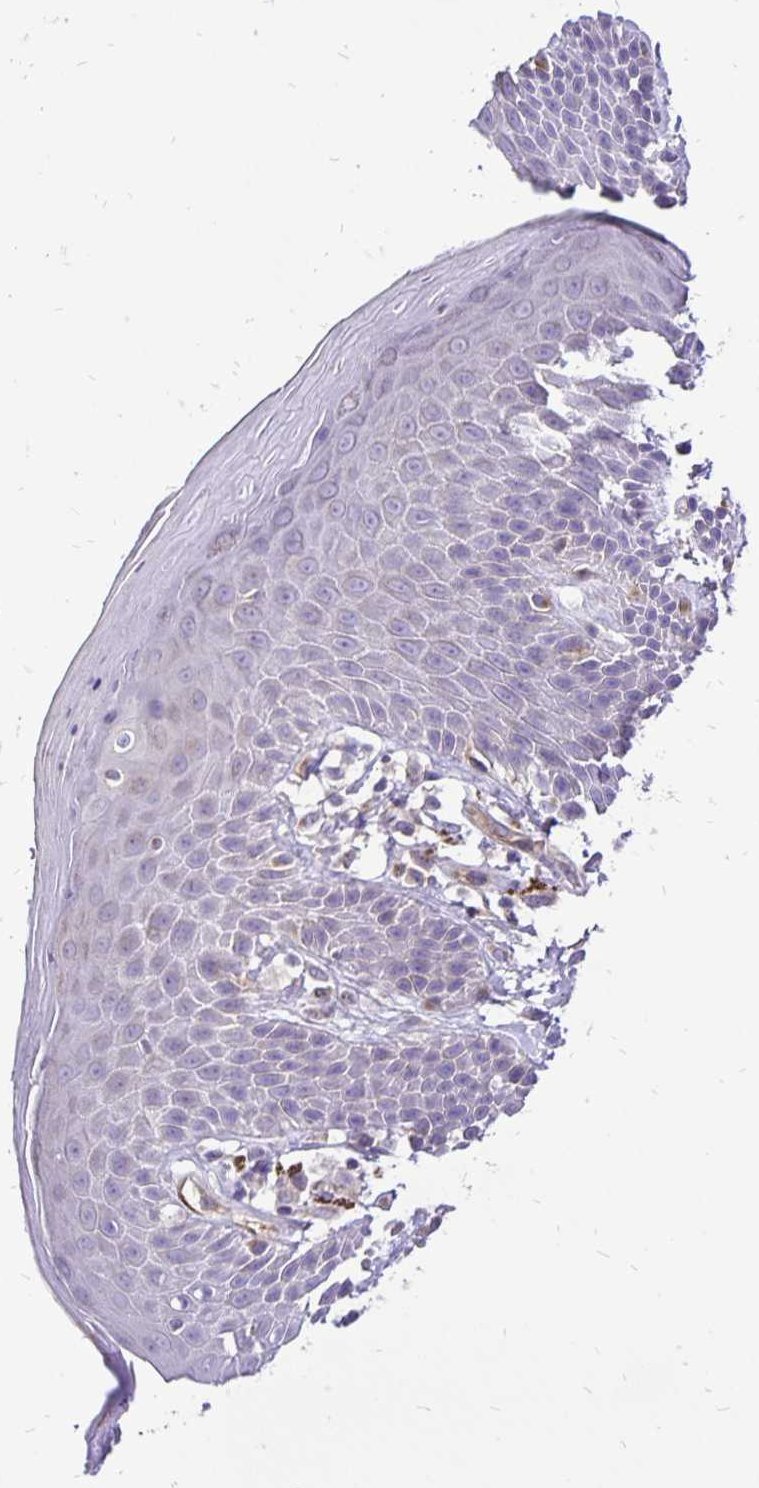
{"staining": {"intensity": "negative", "quantity": "none", "location": "none"}, "tissue": "skin", "cell_type": "Epidermal cells", "image_type": "normal", "snomed": [{"axis": "morphology", "description": "Normal tissue, NOS"}, {"axis": "topography", "description": "Peripheral nerve tissue"}], "caption": "Skin stained for a protein using IHC displays no positivity epidermal cells.", "gene": "EIF5A", "patient": {"sex": "male", "age": 51}}